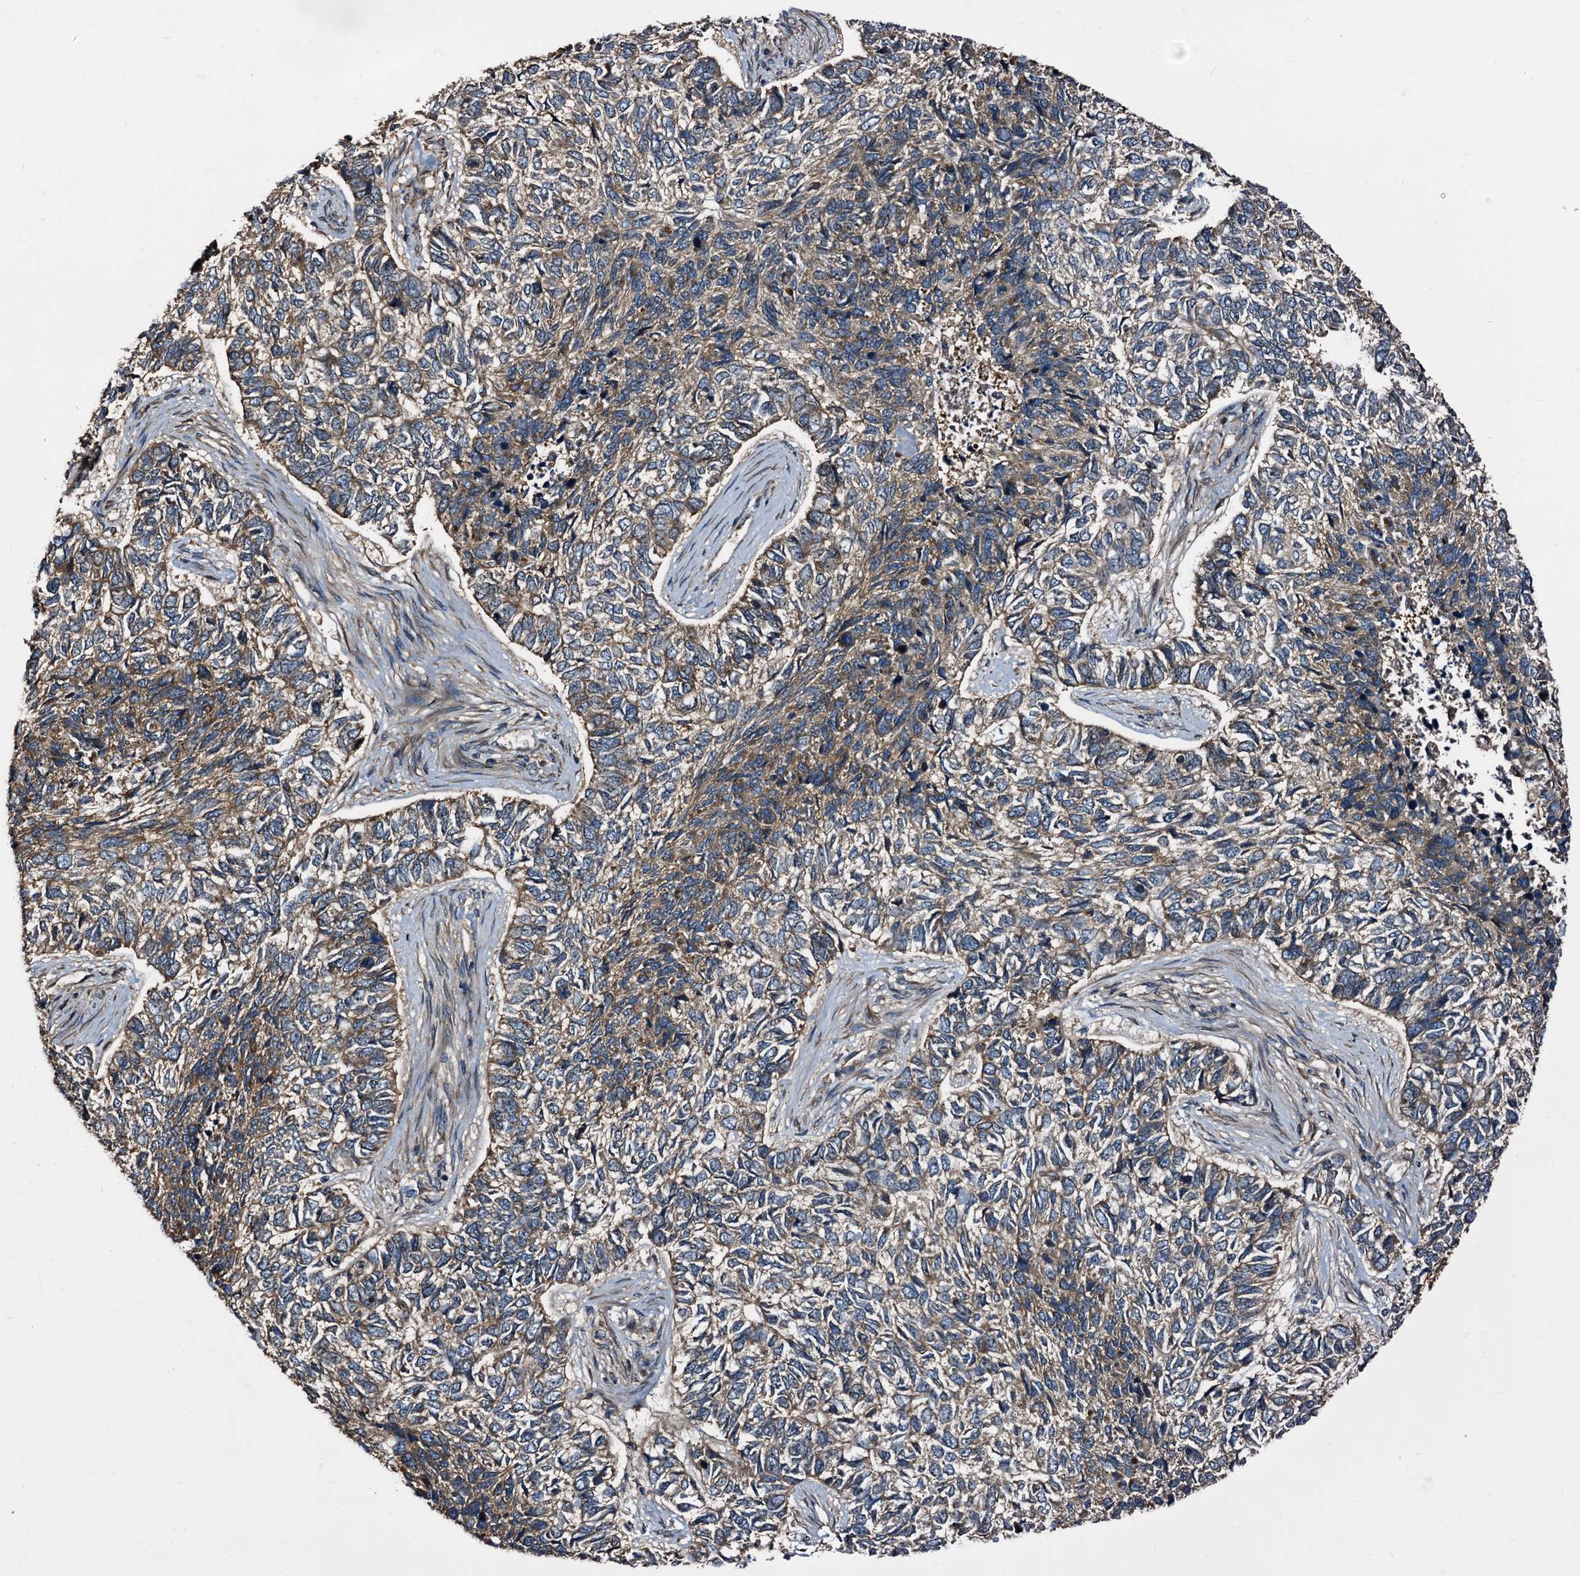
{"staining": {"intensity": "moderate", "quantity": "25%-75%", "location": "cytoplasmic/membranous"}, "tissue": "skin cancer", "cell_type": "Tumor cells", "image_type": "cancer", "snomed": [{"axis": "morphology", "description": "Basal cell carcinoma"}, {"axis": "topography", "description": "Skin"}], "caption": "Skin cancer (basal cell carcinoma) tissue displays moderate cytoplasmic/membranous staining in approximately 25%-75% of tumor cells", "gene": "PEX5", "patient": {"sex": "female", "age": 65}}